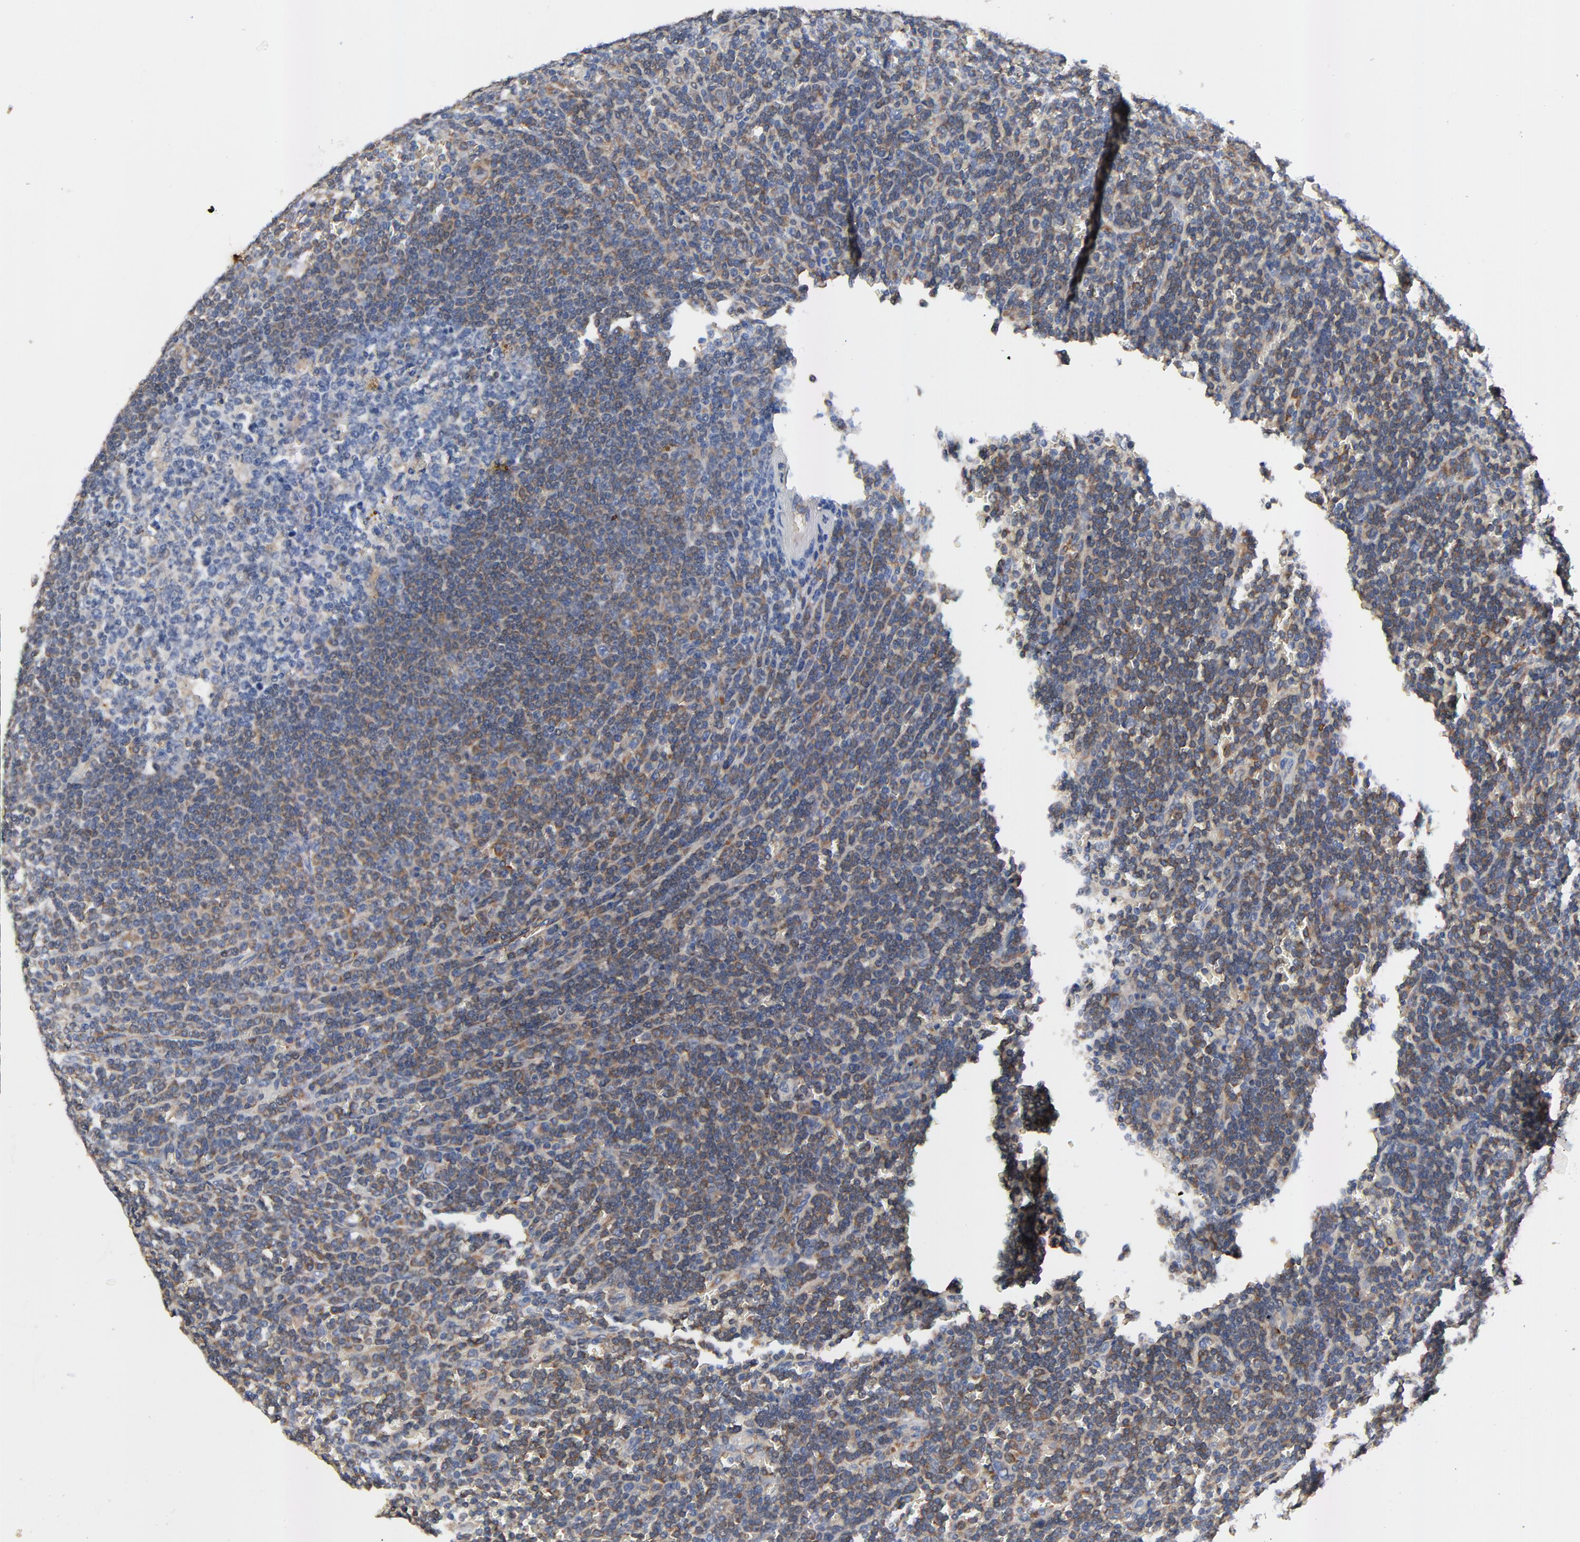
{"staining": {"intensity": "weak", "quantity": "25%-75%", "location": "cytoplasmic/membranous"}, "tissue": "lymphoma", "cell_type": "Tumor cells", "image_type": "cancer", "snomed": [{"axis": "morphology", "description": "Malignant lymphoma, non-Hodgkin's type, Low grade"}, {"axis": "topography", "description": "Spleen"}], "caption": "Immunohistochemical staining of human lymphoma demonstrates low levels of weak cytoplasmic/membranous expression in approximately 25%-75% of tumor cells. (Brightfield microscopy of DAB IHC at high magnification).", "gene": "VAV2", "patient": {"sex": "male", "age": 80}}